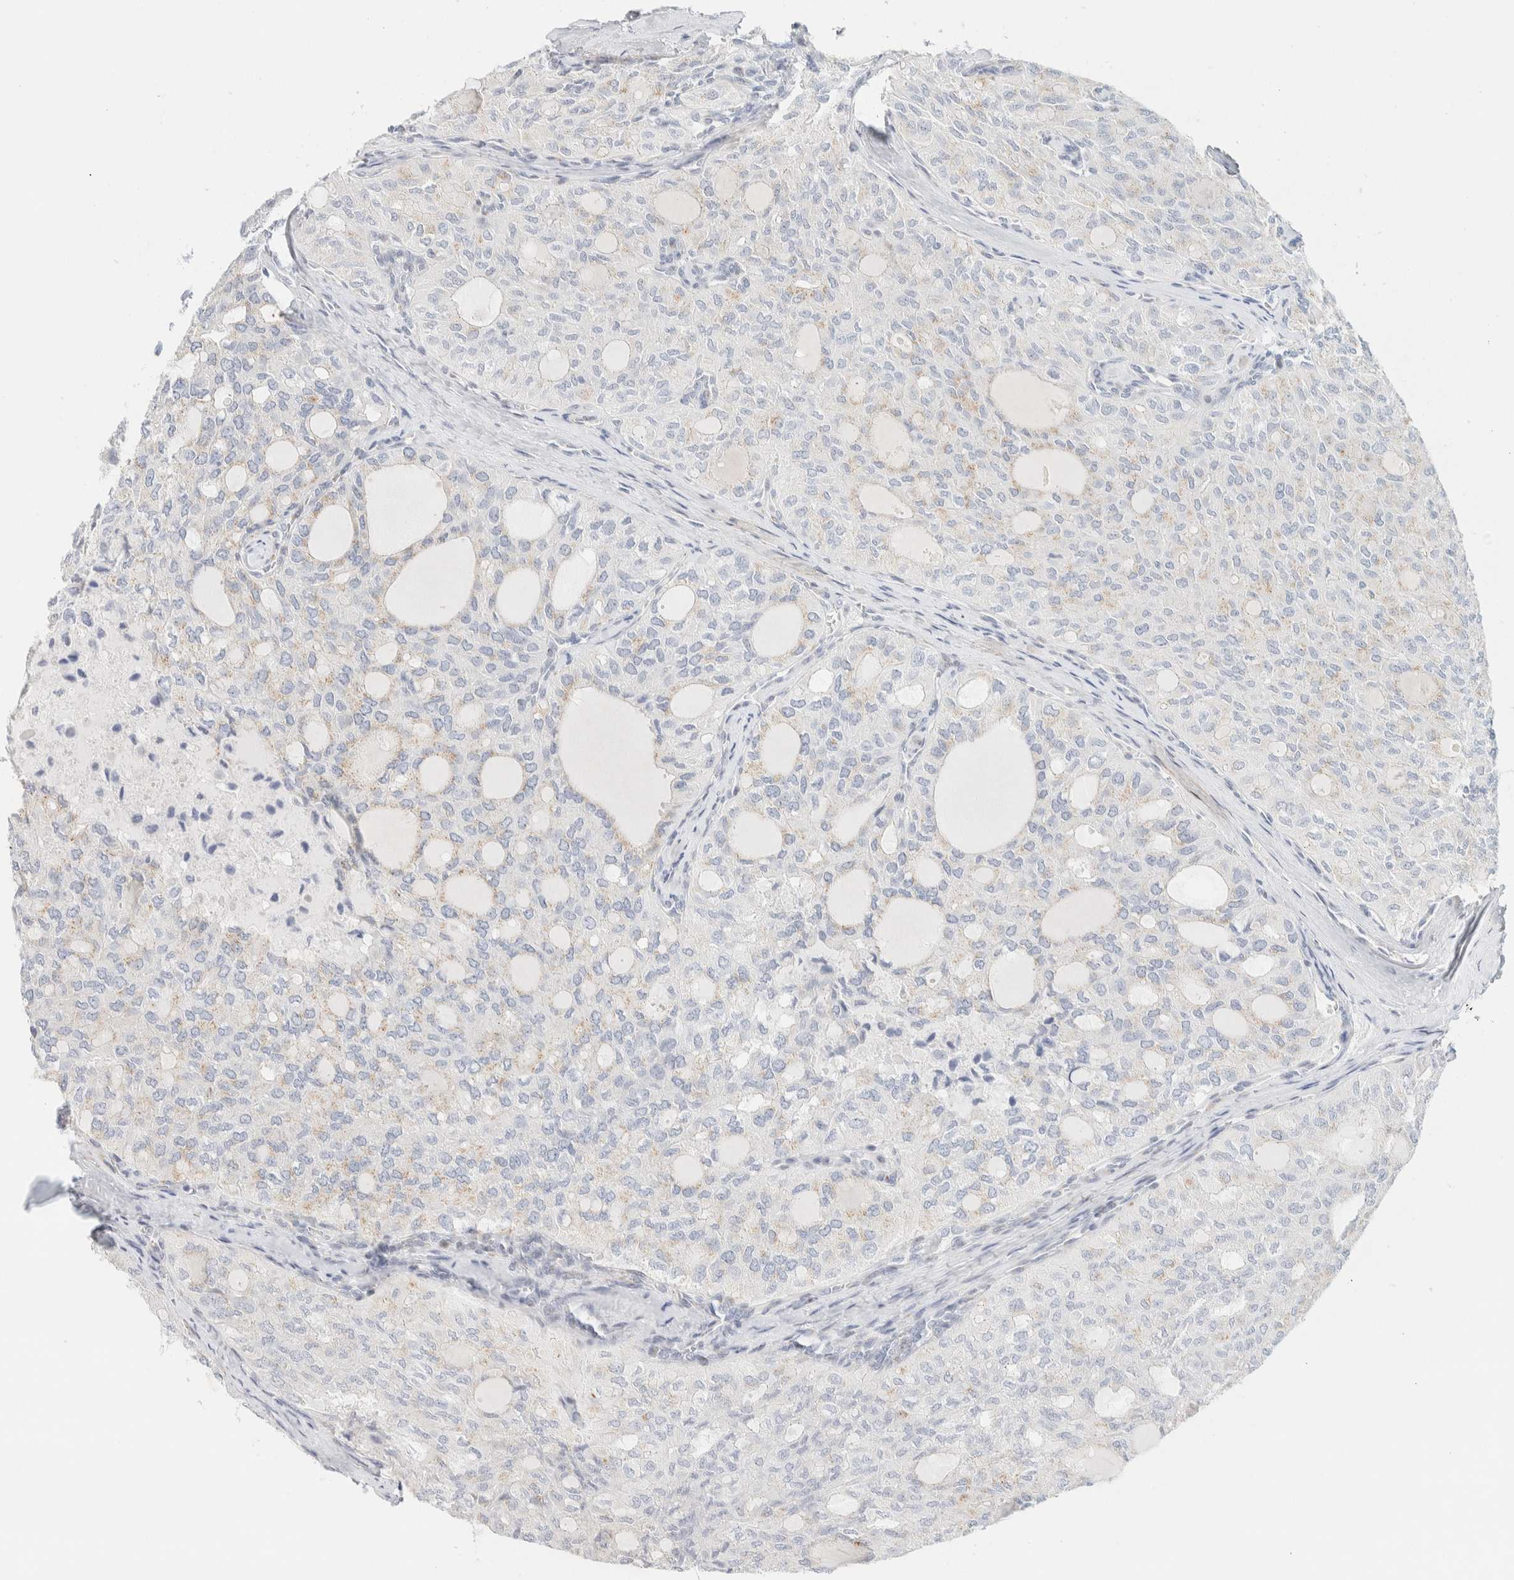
{"staining": {"intensity": "weak", "quantity": "<25%", "location": "cytoplasmic/membranous"}, "tissue": "thyroid cancer", "cell_type": "Tumor cells", "image_type": "cancer", "snomed": [{"axis": "morphology", "description": "Follicular adenoma carcinoma, NOS"}, {"axis": "topography", "description": "Thyroid gland"}], "caption": "This is an immunohistochemistry image of thyroid follicular adenoma carcinoma. There is no staining in tumor cells.", "gene": "SPNS3", "patient": {"sex": "male", "age": 75}}